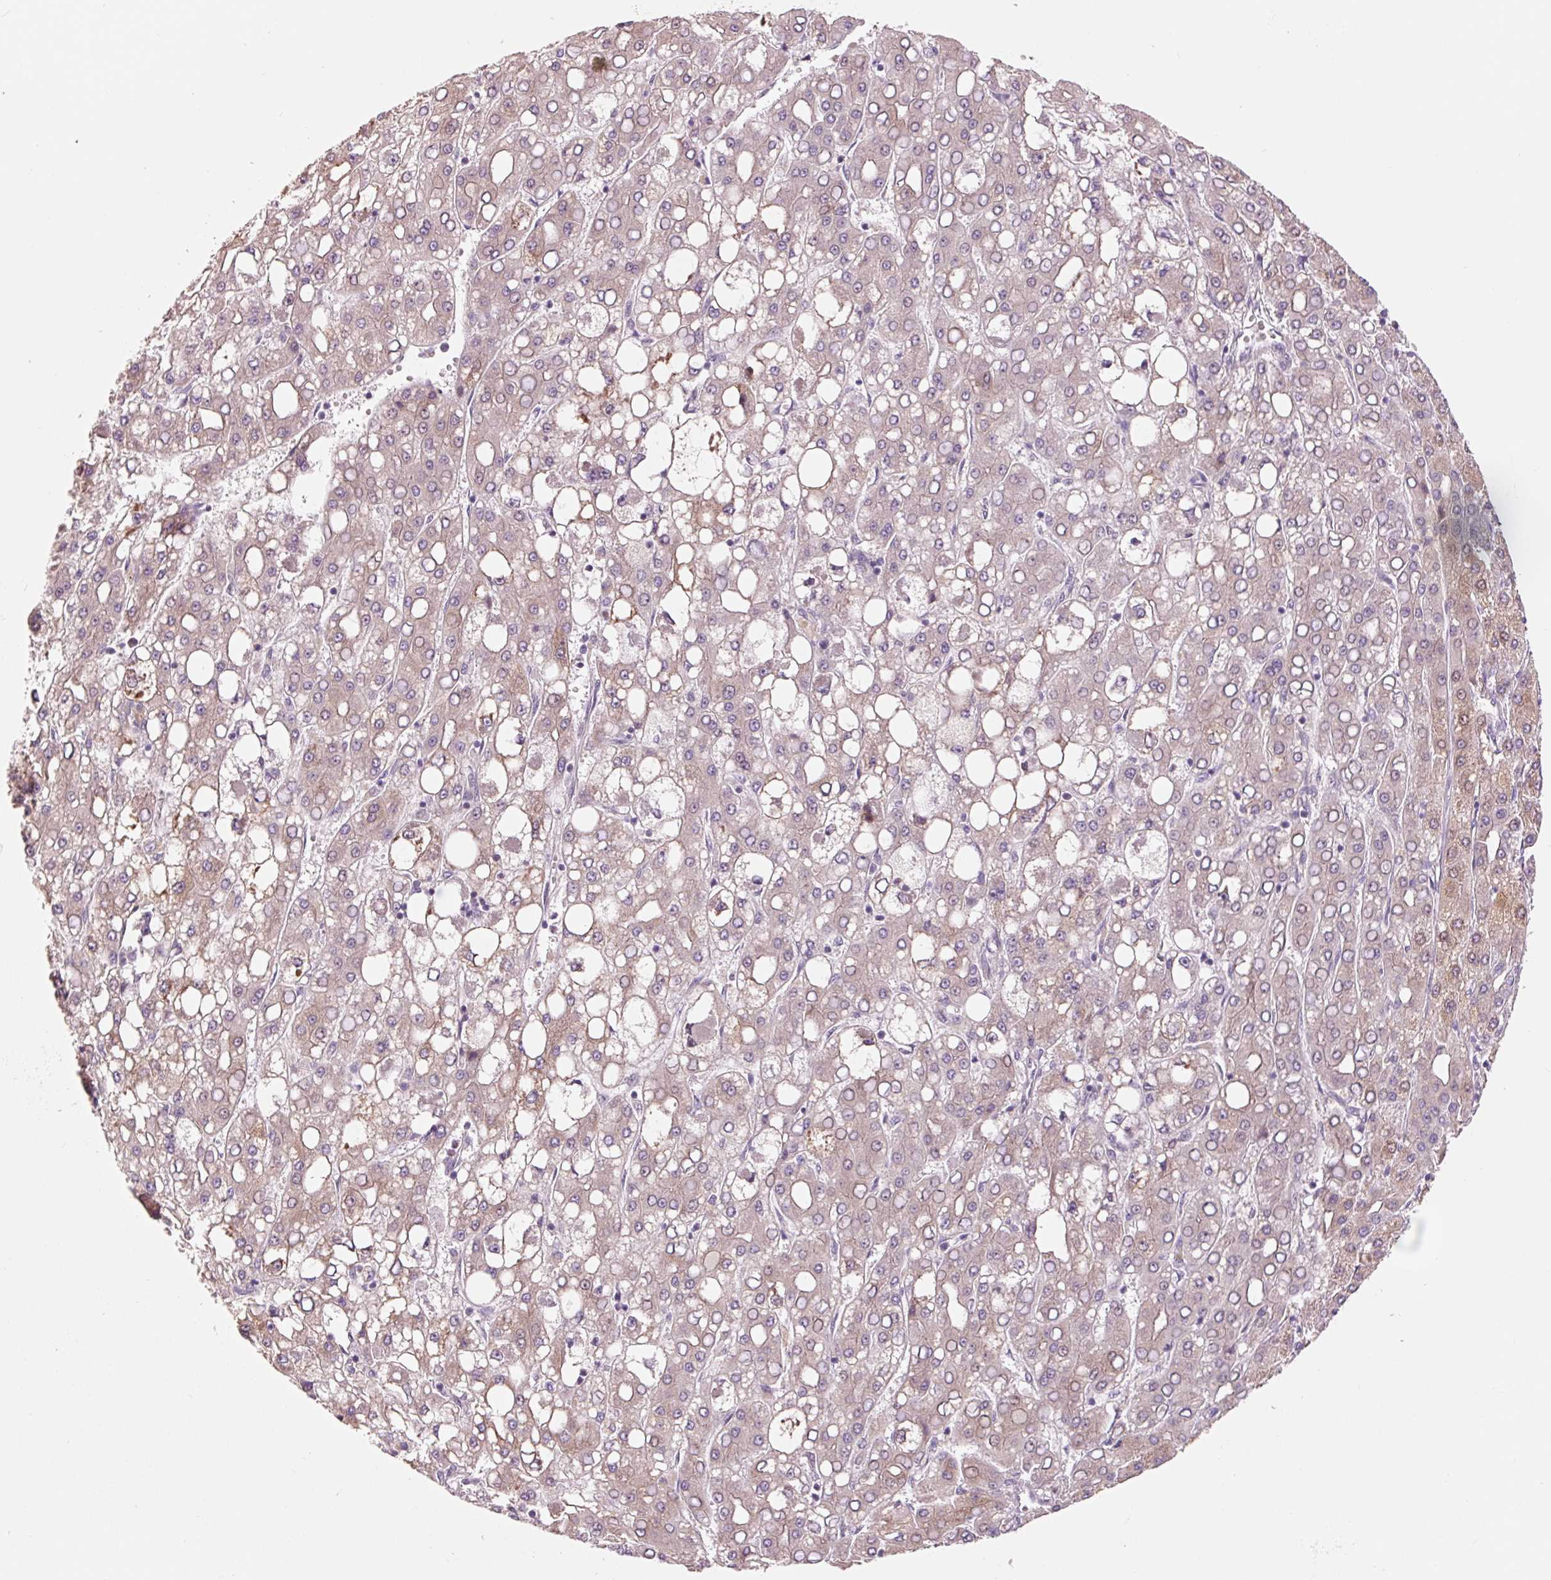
{"staining": {"intensity": "weak", "quantity": "<25%", "location": "cytoplasmic/membranous,nuclear"}, "tissue": "liver cancer", "cell_type": "Tumor cells", "image_type": "cancer", "snomed": [{"axis": "morphology", "description": "Carcinoma, Hepatocellular, NOS"}, {"axis": "topography", "description": "Liver"}], "caption": "Tumor cells show no significant protein staining in liver cancer.", "gene": "DAPP1", "patient": {"sex": "male", "age": 65}}